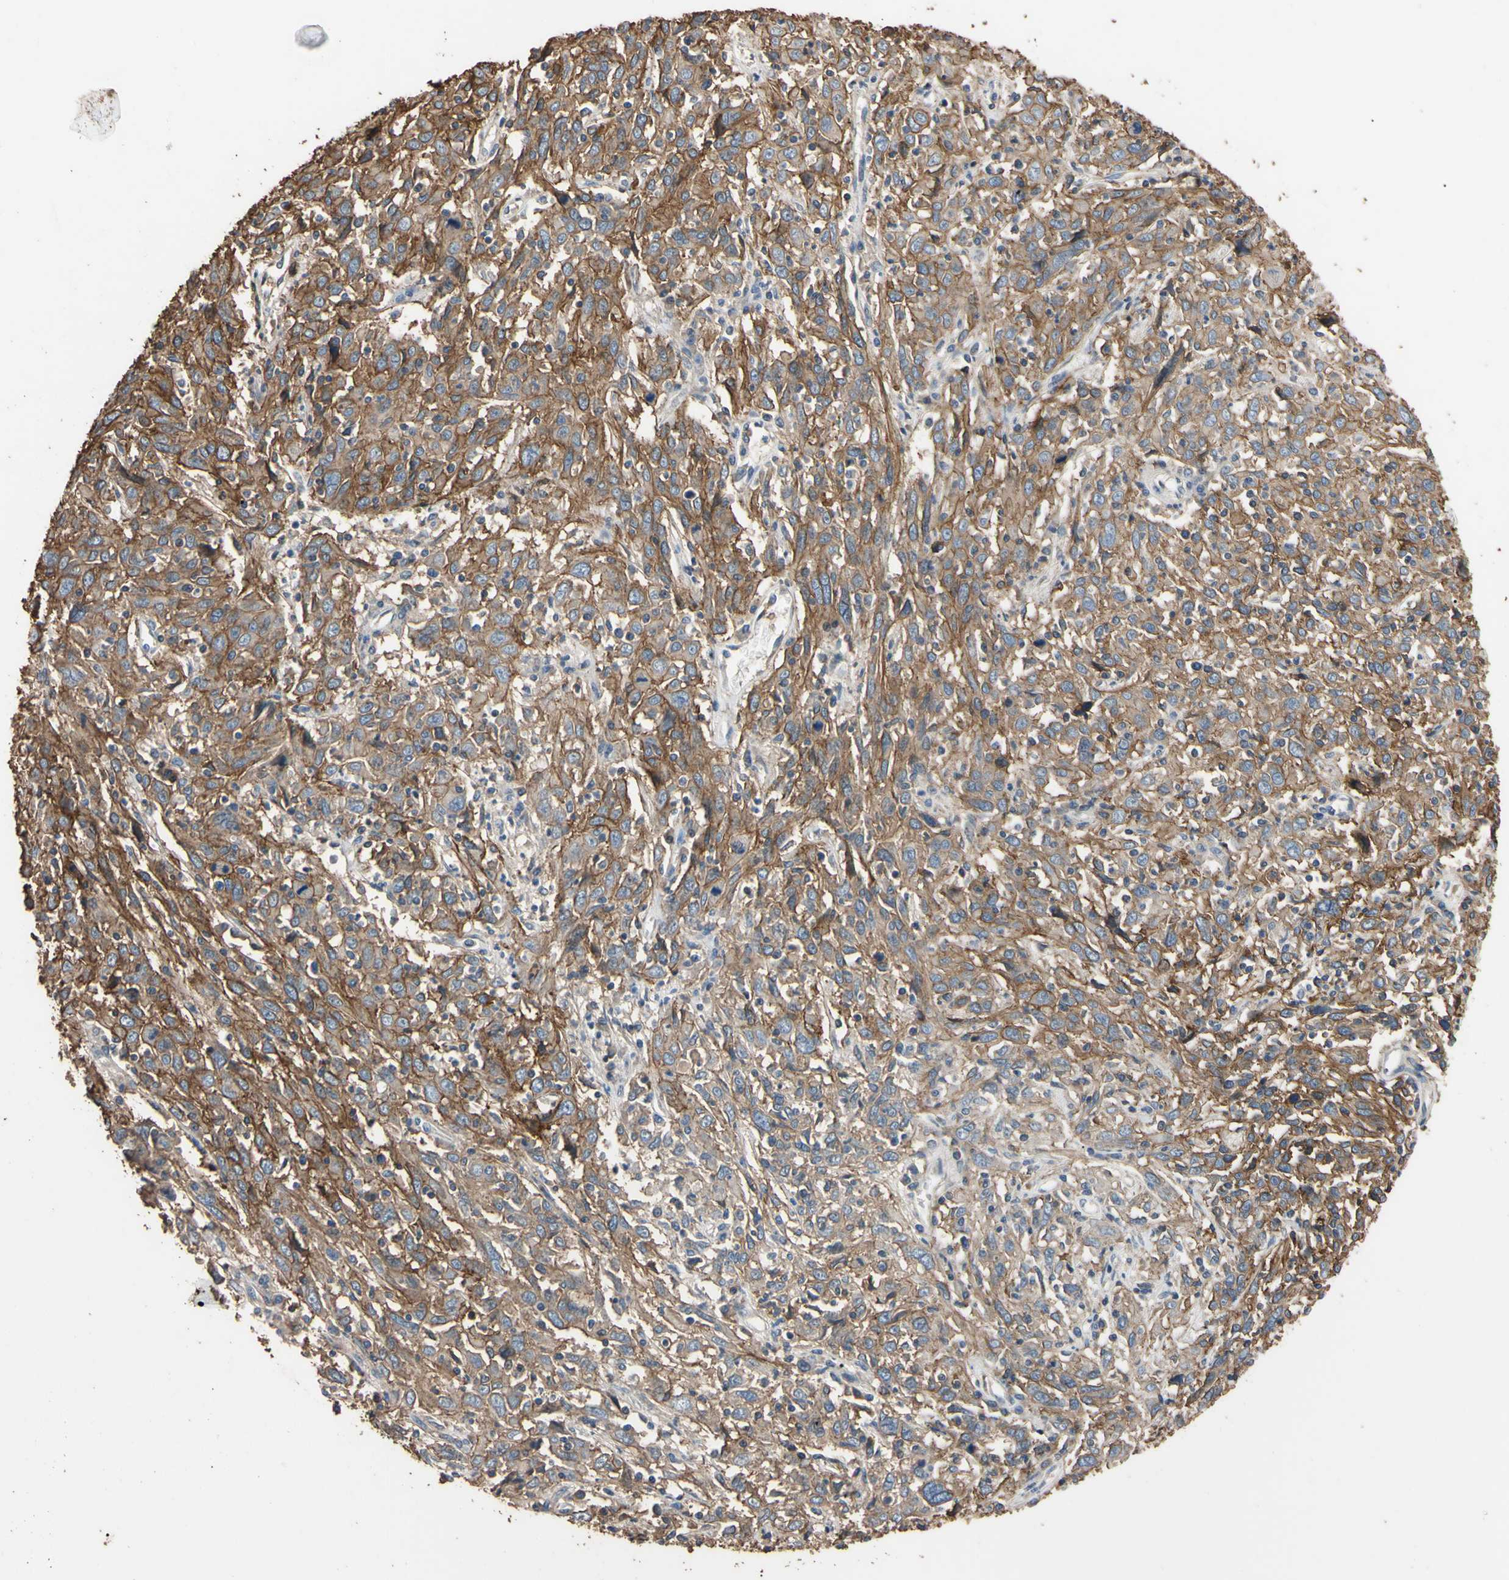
{"staining": {"intensity": "moderate", "quantity": ">75%", "location": "cytoplasmic/membranous"}, "tissue": "cervical cancer", "cell_type": "Tumor cells", "image_type": "cancer", "snomed": [{"axis": "morphology", "description": "Squamous cell carcinoma, NOS"}, {"axis": "topography", "description": "Cervix"}], "caption": "Squamous cell carcinoma (cervical) stained with immunohistochemistry (IHC) exhibits moderate cytoplasmic/membranous staining in about >75% of tumor cells.", "gene": "PNKD", "patient": {"sex": "female", "age": 46}}